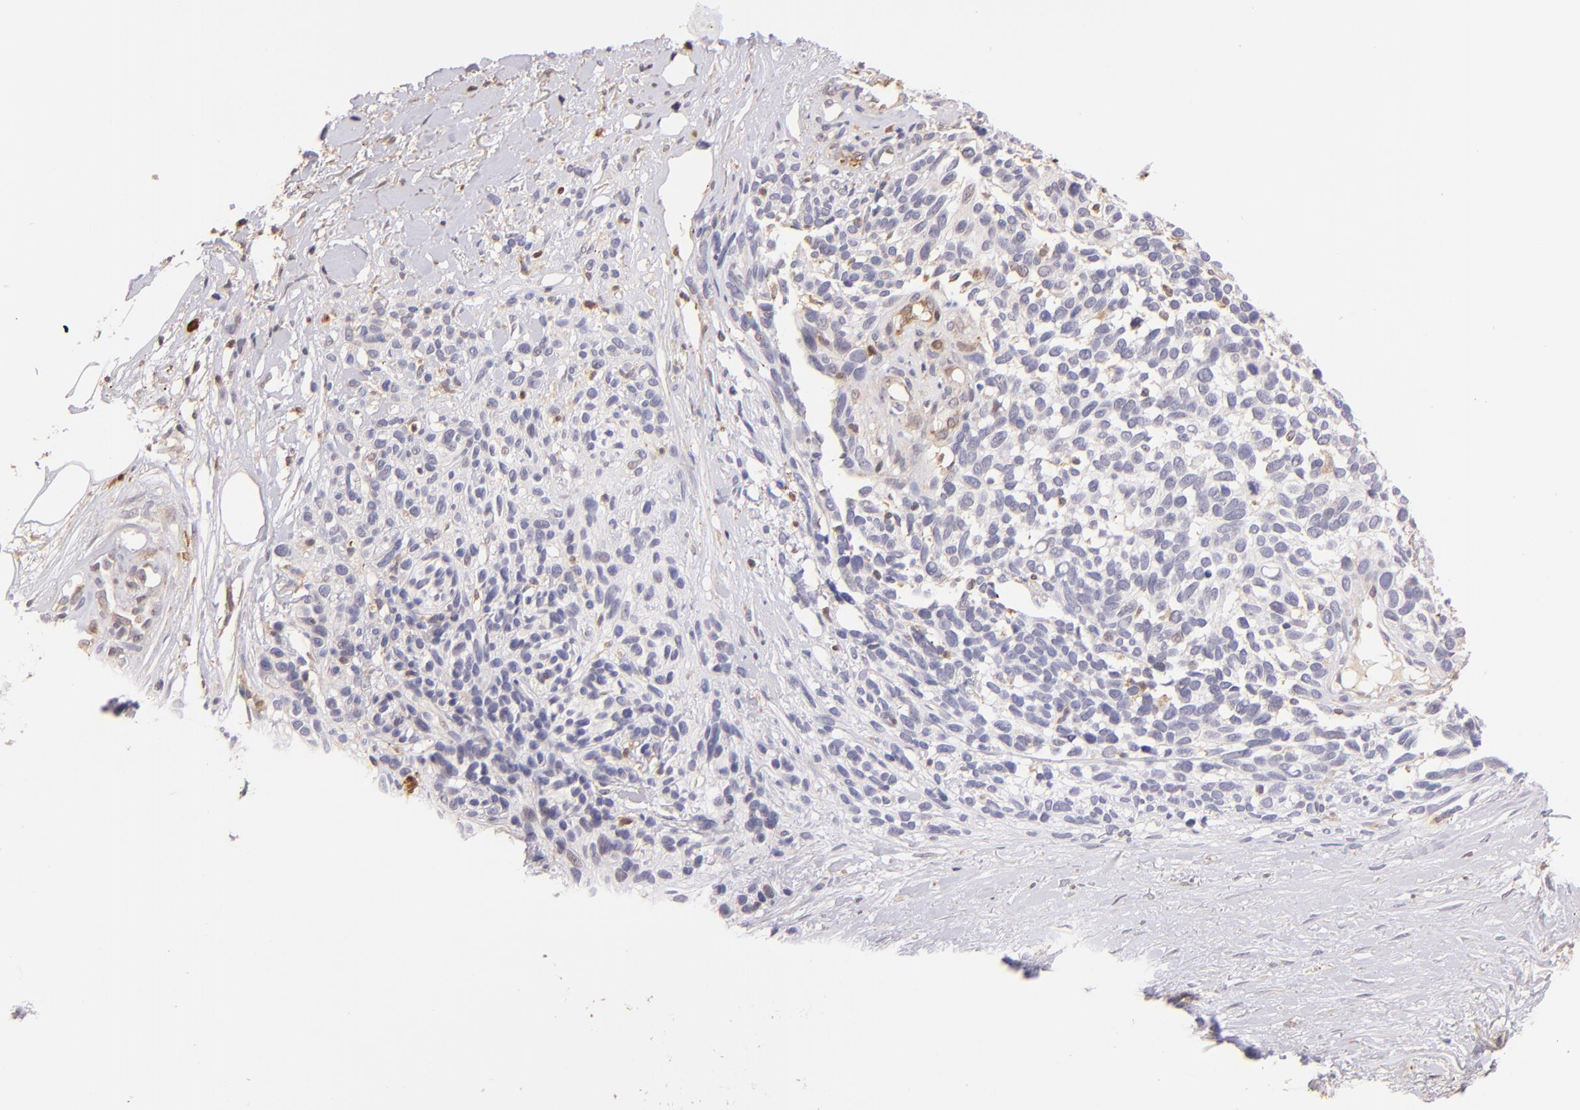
{"staining": {"intensity": "moderate", "quantity": ">75%", "location": "cytoplasmic/membranous"}, "tissue": "melanoma", "cell_type": "Tumor cells", "image_type": "cancer", "snomed": [{"axis": "morphology", "description": "Malignant melanoma, NOS"}, {"axis": "topography", "description": "Skin"}], "caption": "High-power microscopy captured an immunohistochemistry photomicrograph of malignant melanoma, revealing moderate cytoplasmic/membranous positivity in approximately >75% of tumor cells.", "gene": "BTK", "patient": {"sex": "female", "age": 85}}